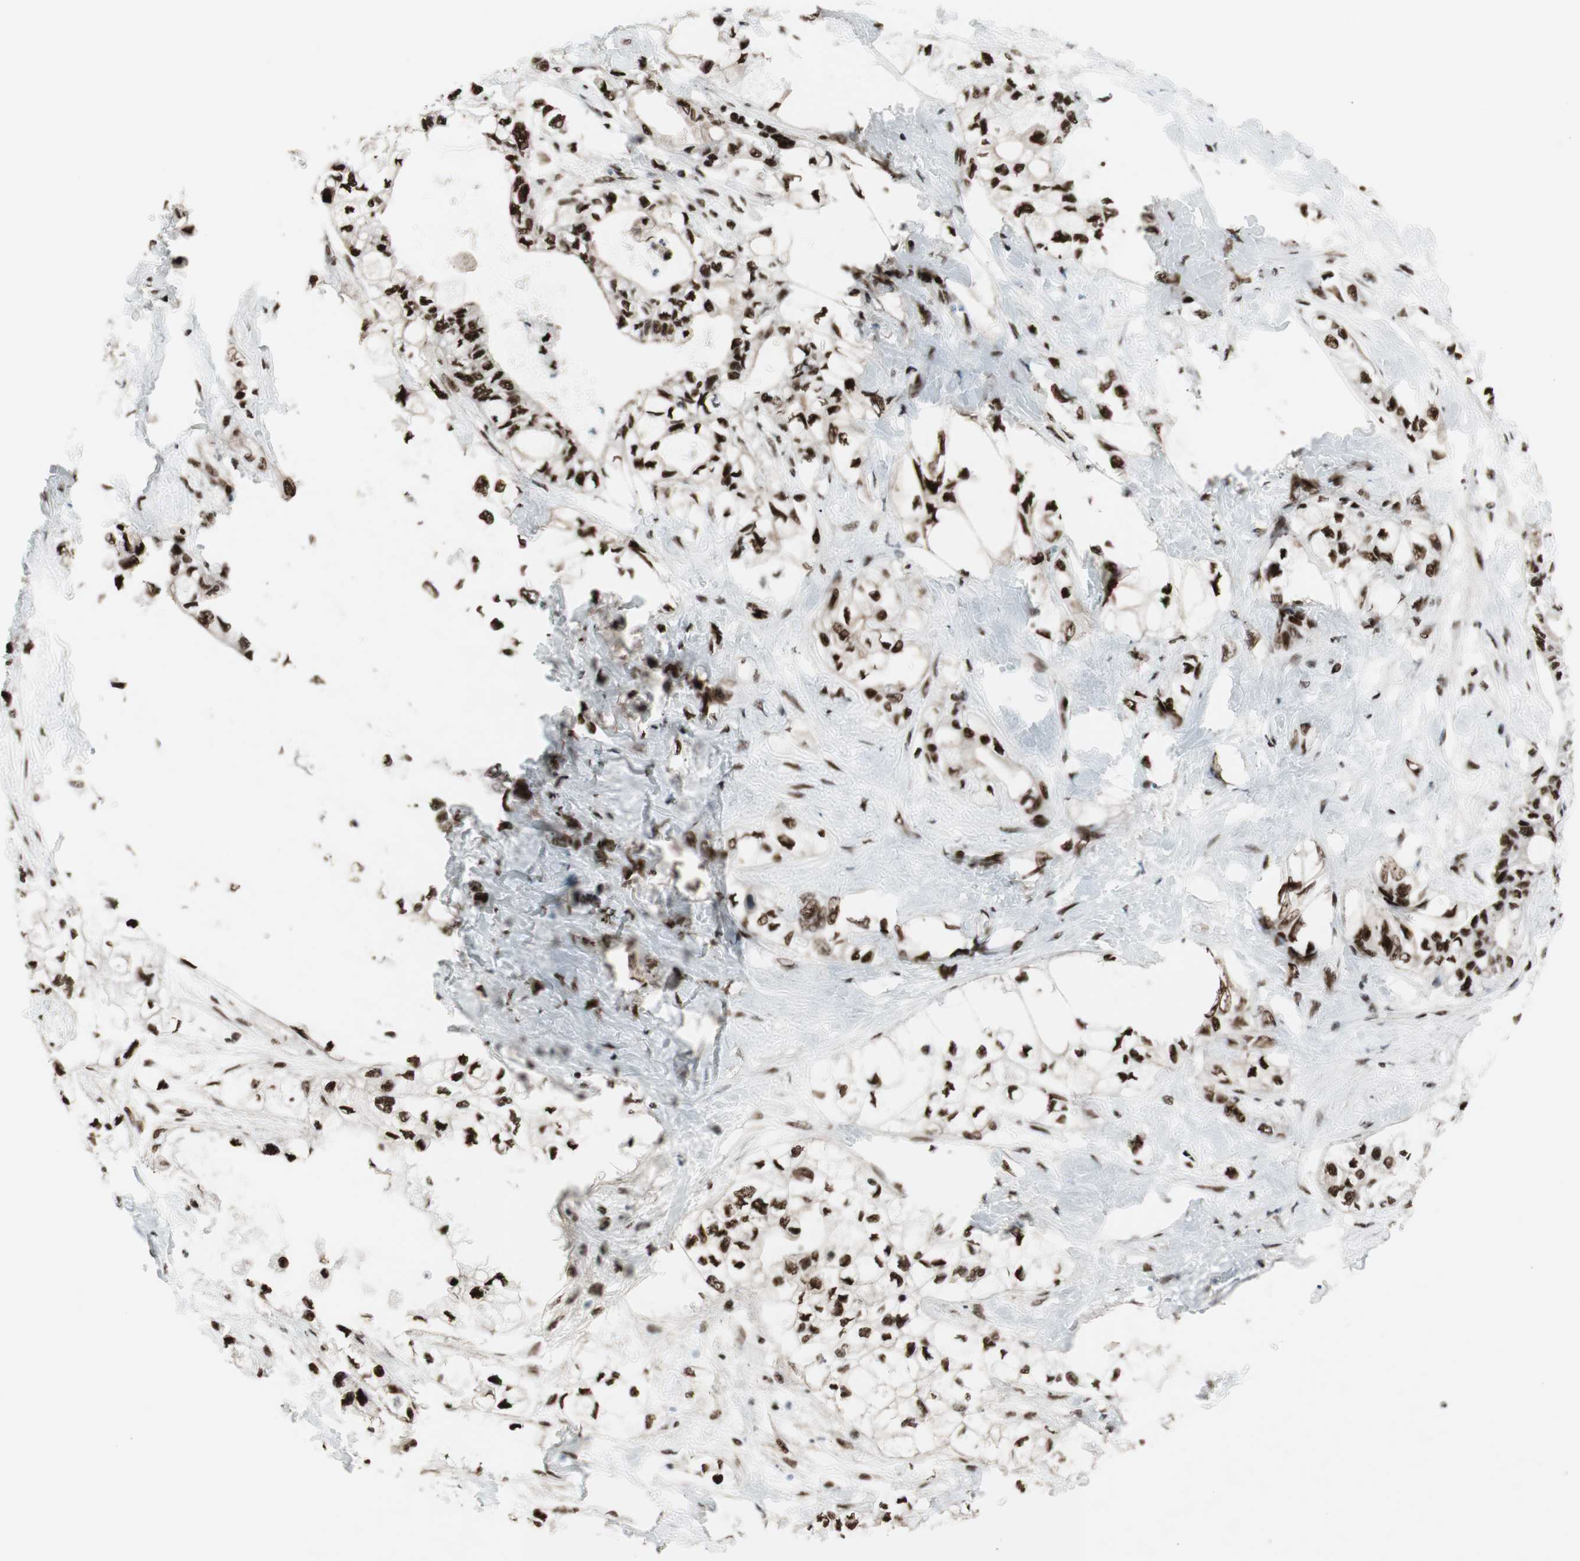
{"staining": {"intensity": "strong", "quantity": ">75%", "location": "nuclear"}, "tissue": "pancreatic cancer", "cell_type": "Tumor cells", "image_type": "cancer", "snomed": [{"axis": "morphology", "description": "Adenocarcinoma, NOS"}, {"axis": "topography", "description": "Pancreas"}], "caption": "A histopathology image of human pancreatic cancer (adenocarcinoma) stained for a protein demonstrates strong nuclear brown staining in tumor cells.", "gene": "HEXIM1", "patient": {"sex": "male", "age": 70}}